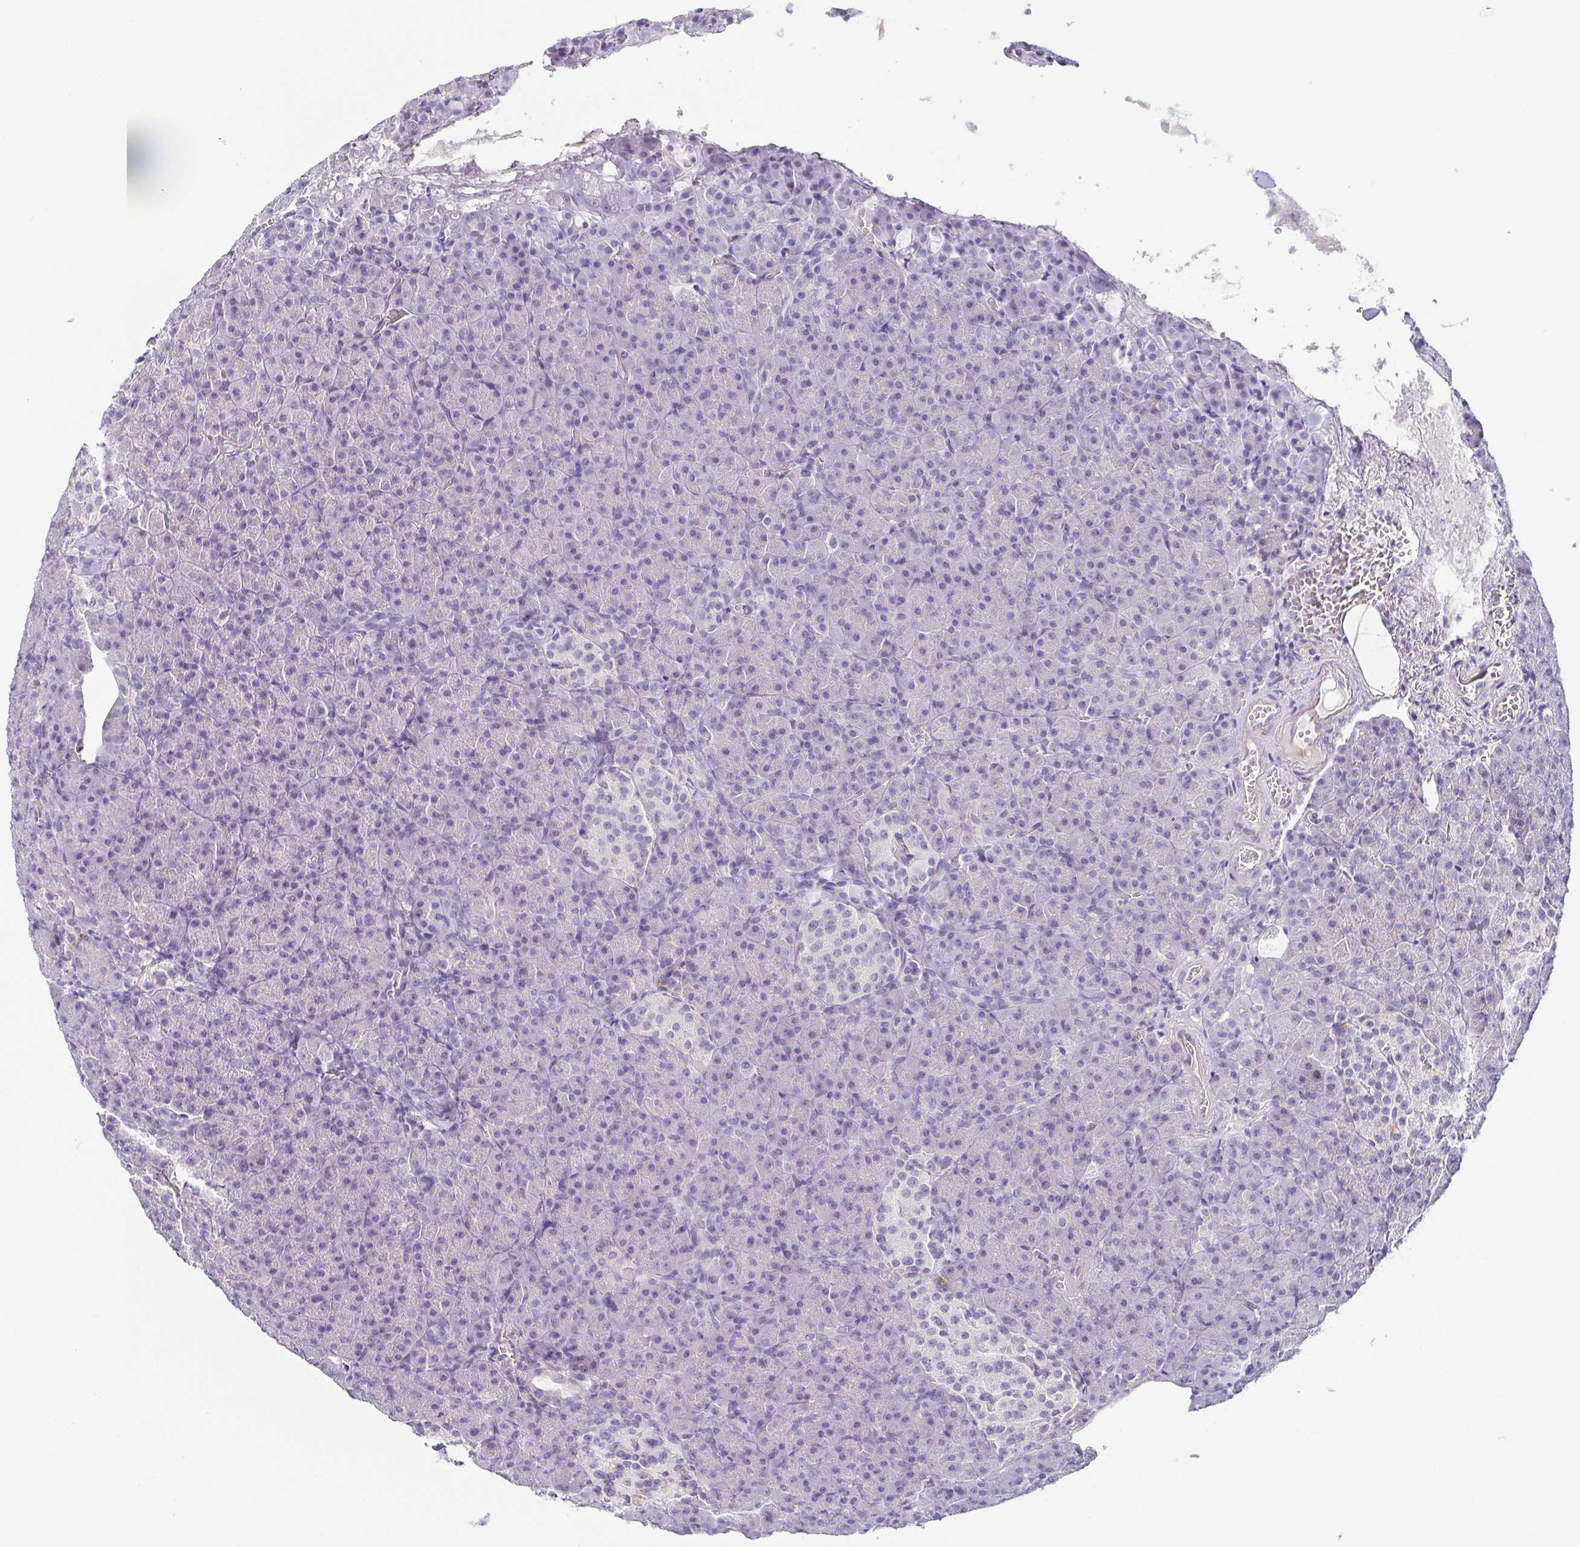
{"staining": {"intensity": "negative", "quantity": "none", "location": "none"}, "tissue": "pancreas", "cell_type": "Exocrine glandular cells", "image_type": "normal", "snomed": [{"axis": "morphology", "description": "Normal tissue, NOS"}, {"axis": "topography", "description": "Pancreas"}], "caption": "Immunohistochemistry (IHC) of benign pancreas reveals no staining in exocrine glandular cells.", "gene": "COL17A1", "patient": {"sex": "female", "age": 74}}